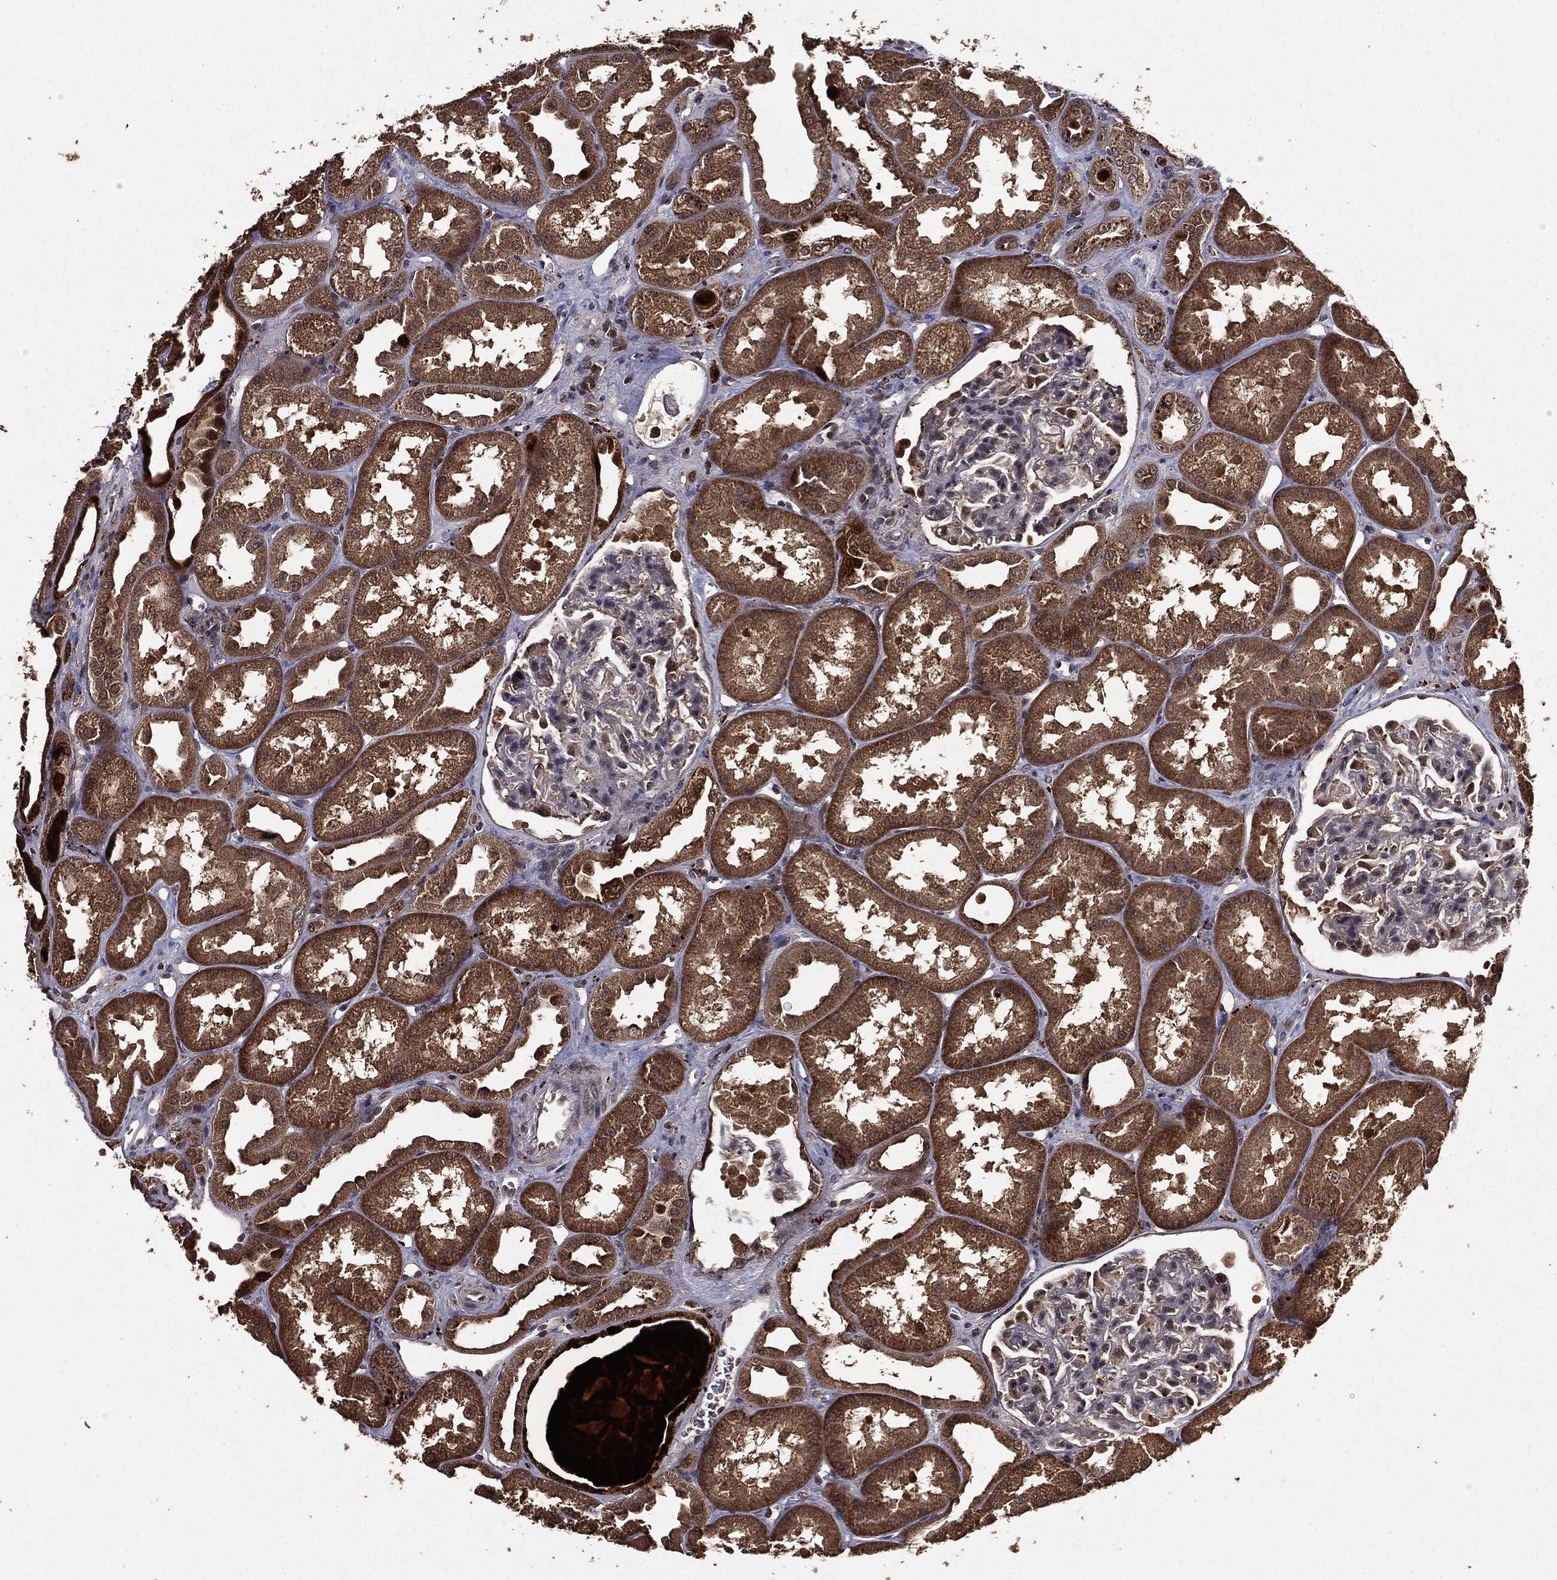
{"staining": {"intensity": "moderate", "quantity": "<25%", "location": "cytoplasmic/membranous"}, "tissue": "kidney", "cell_type": "Cells in glomeruli", "image_type": "normal", "snomed": [{"axis": "morphology", "description": "Normal tissue, NOS"}, {"axis": "topography", "description": "Kidney"}], "caption": "The histopathology image reveals immunohistochemical staining of normal kidney. There is moderate cytoplasmic/membranous positivity is identified in about <25% of cells in glomeruli. (IHC, brightfield microscopy, high magnification).", "gene": "MTOR", "patient": {"sex": "male", "age": 61}}